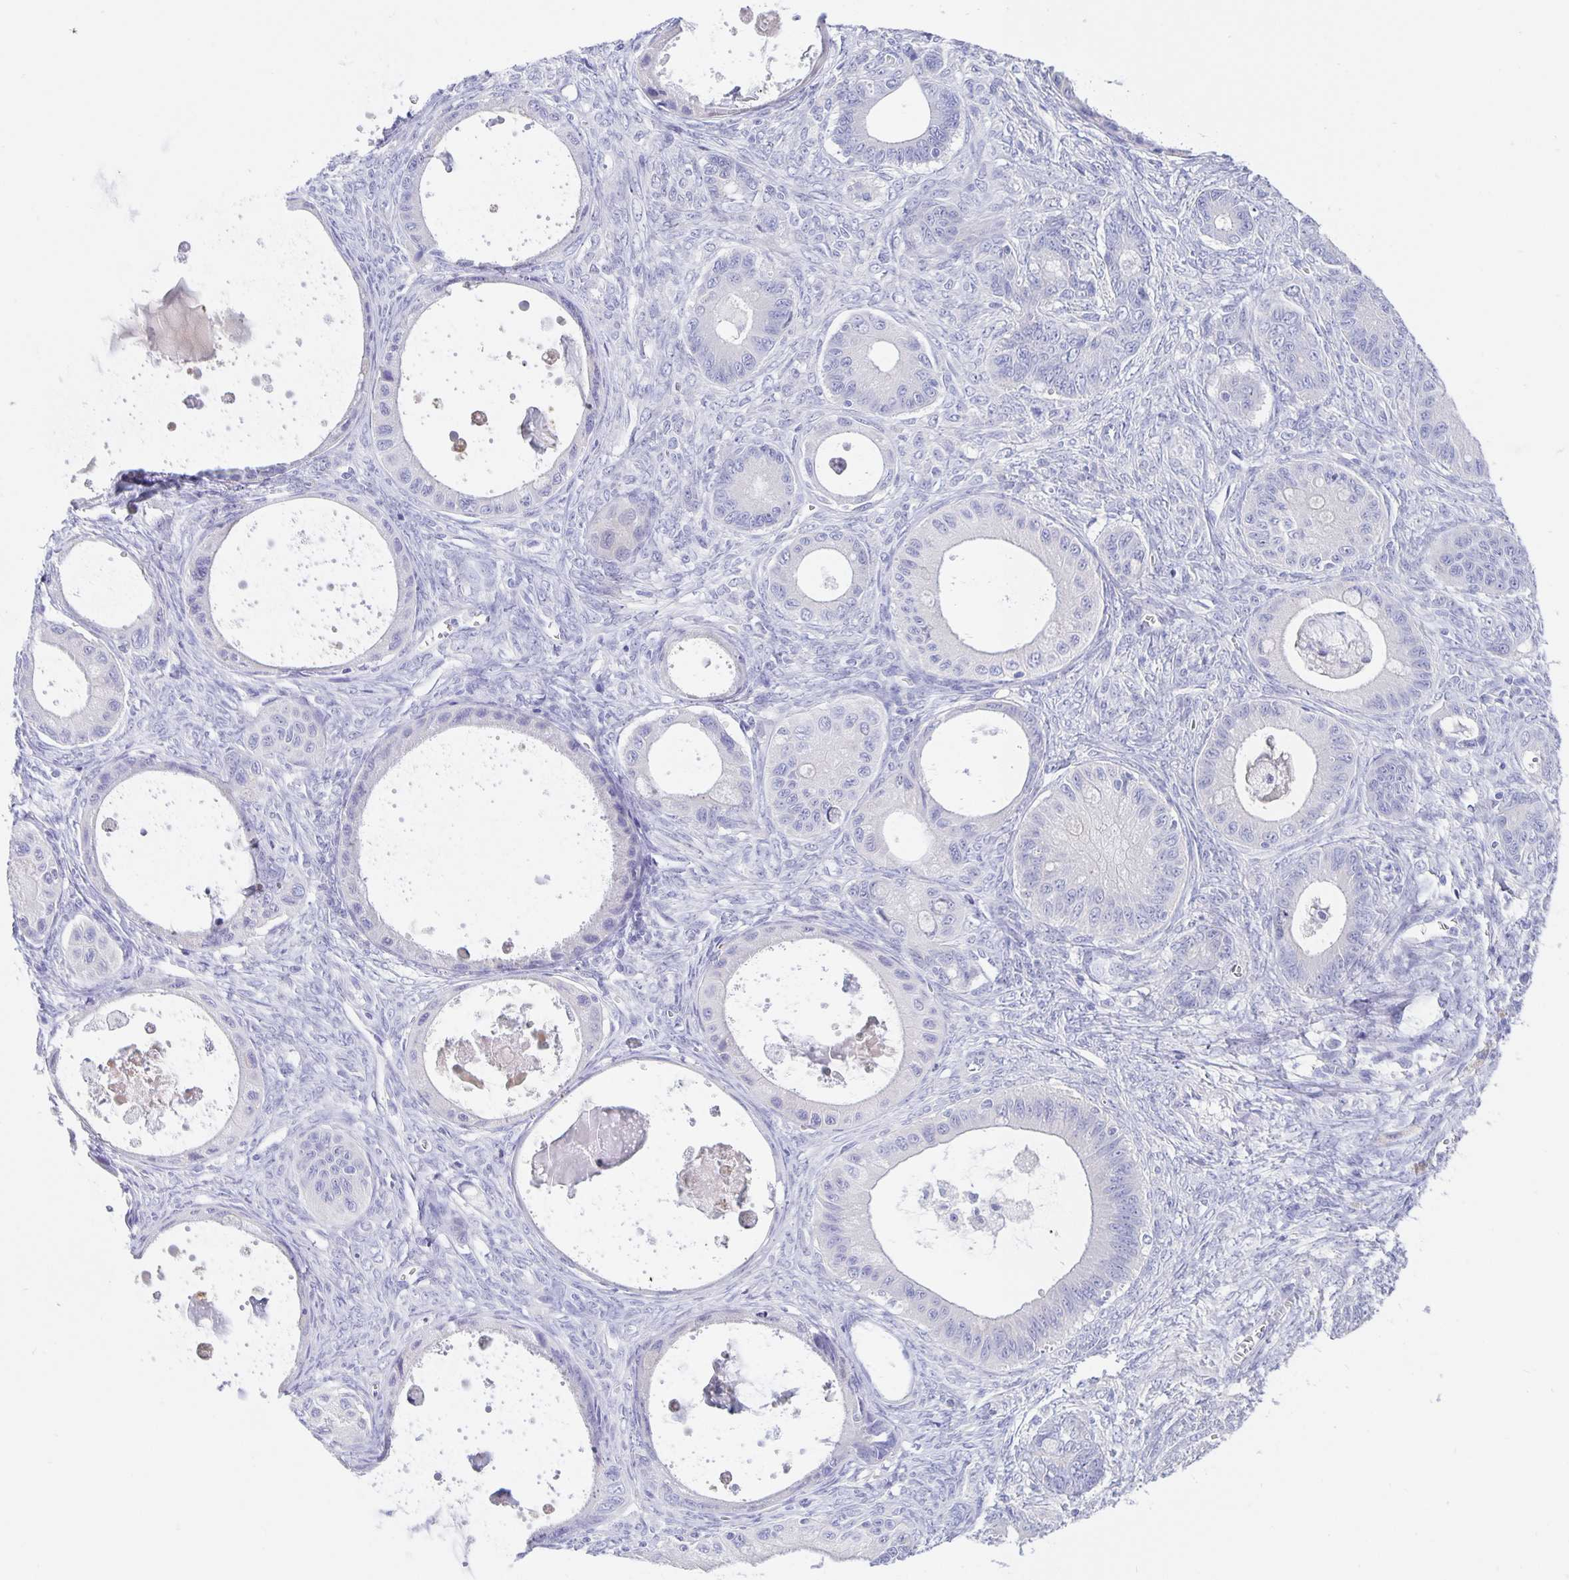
{"staining": {"intensity": "negative", "quantity": "none", "location": "none"}, "tissue": "ovarian cancer", "cell_type": "Tumor cells", "image_type": "cancer", "snomed": [{"axis": "morphology", "description": "Cystadenocarcinoma, mucinous, NOS"}, {"axis": "topography", "description": "Ovary"}], "caption": "IHC photomicrograph of human ovarian cancer stained for a protein (brown), which displays no positivity in tumor cells.", "gene": "ERMN", "patient": {"sex": "female", "age": 64}}